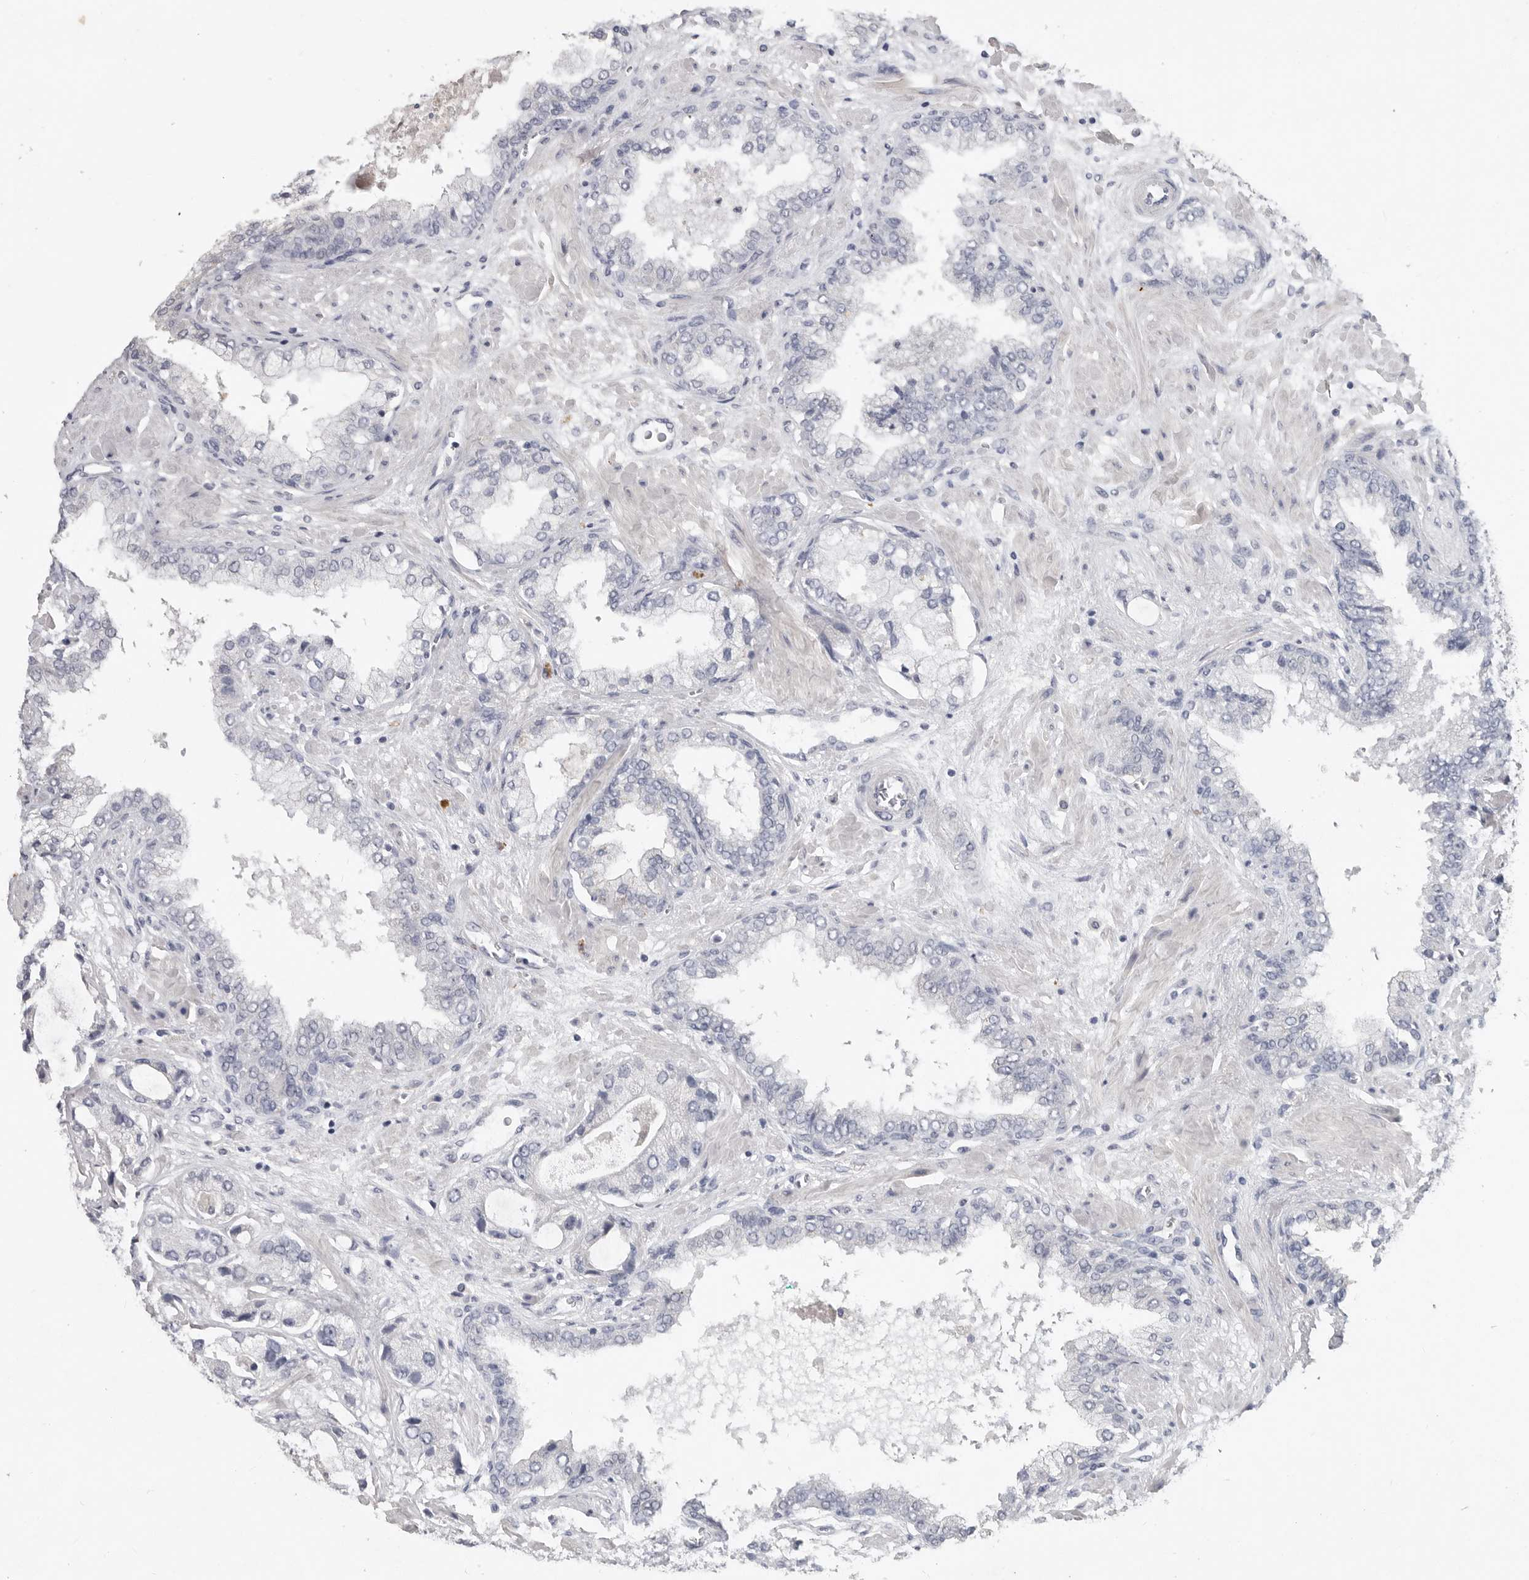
{"staining": {"intensity": "negative", "quantity": "none", "location": "none"}, "tissue": "prostate cancer", "cell_type": "Tumor cells", "image_type": "cancer", "snomed": [{"axis": "morphology", "description": "Normal tissue, NOS"}, {"axis": "morphology", "description": "Adenocarcinoma, High grade"}, {"axis": "topography", "description": "Prostate"}, {"axis": "topography", "description": "Peripheral nerve tissue"}], "caption": "Prostate cancer was stained to show a protein in brown. There is no significant staining in tumor cells.", "gene": "REG4", "patient": {"sex": "male", "age": 59}}